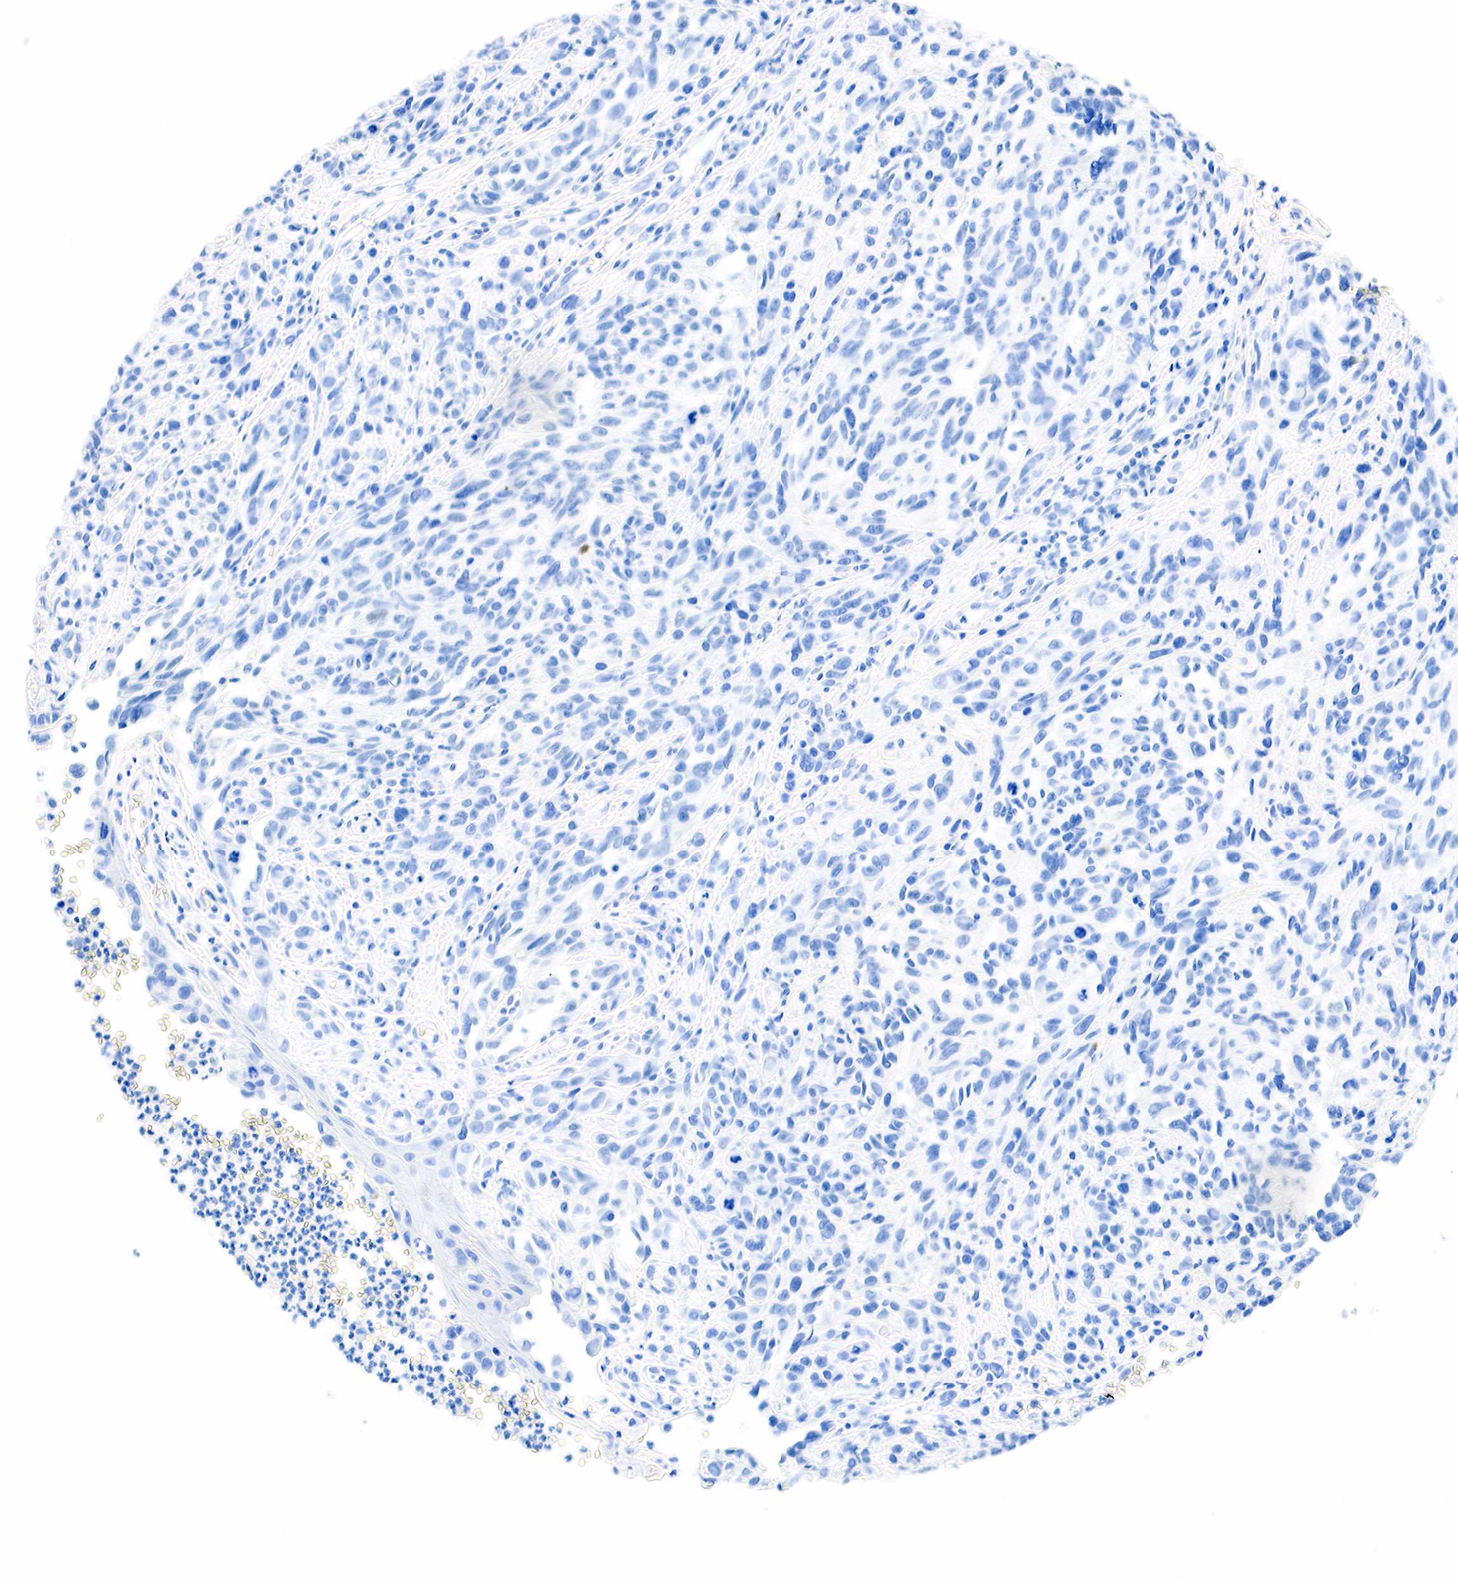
{"staining": {"intensity": "negative", "quantity": "none", "location": "none"}, "tissue": "melanoma", "cell_type": "Tumor cells", "image_type": "cancer", "snomed": [{"axis": "morphology", "description": "Malignant melanoma, NOS"}, {"axis": "topography", "description": "Skin"}], "caption": "Immunohistochemistry (IHC) photomicrograph of neoplastic tissue: melanoma stained with DAB reveals no significant protein staining in tumor cells.", "gene": "PTH", "patient": {"sex": "female", "age": 82}}